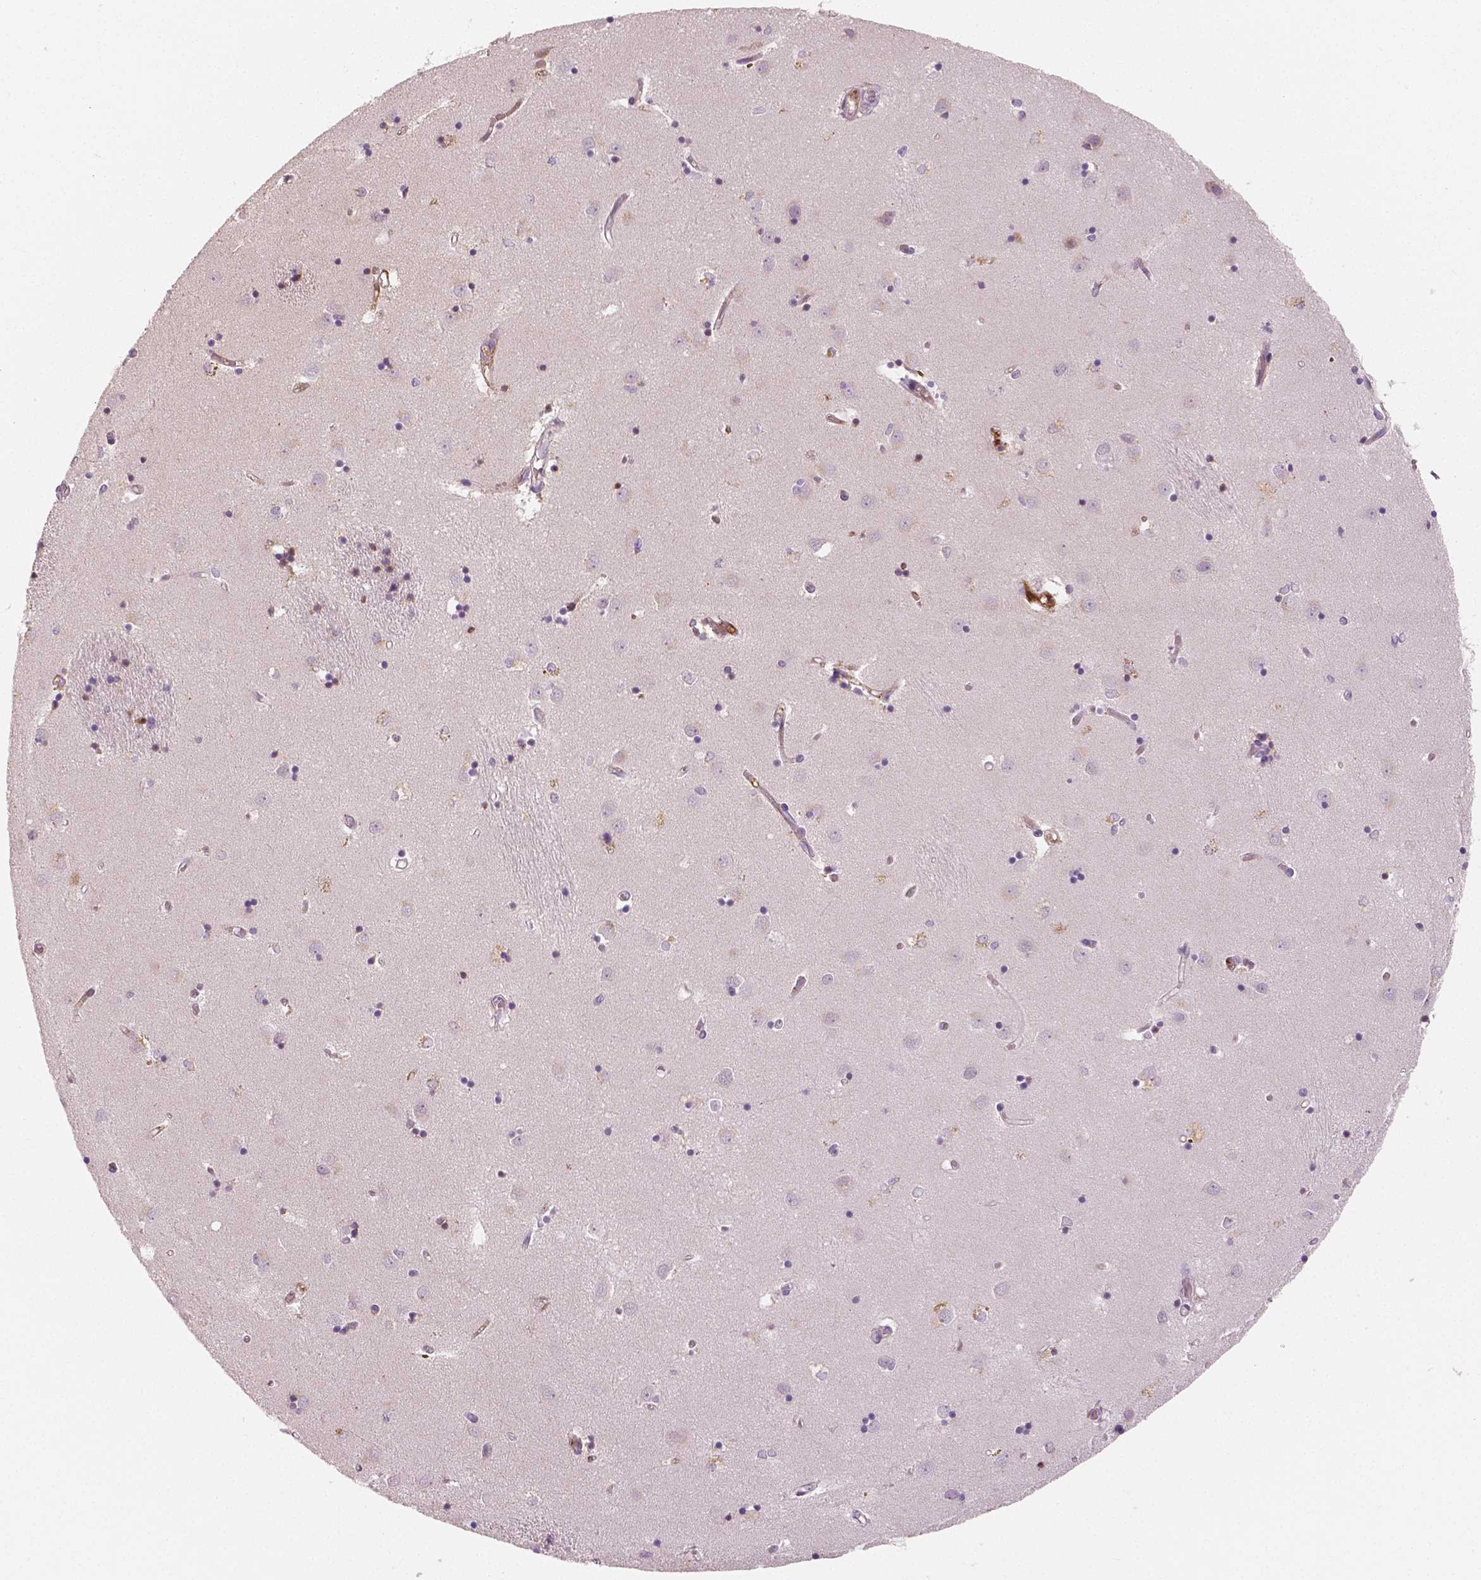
{"staining": {"intensity": "weak", "quantity": "<25%", "location": "cytoplasmic/membranous"}, "tissue": "caudate", "cell_type": "Glial cells", "image_type": "normal", "snomed": [{"axis": "morphology", "description": "Normal tissue, NOS"}, {"axis": "topography", "description": "Lateral ventricle wall"}], "caption": "This photomicrograph is of normal caudate stained with IHC to label a protein in brown with the nuclei are counter-stained blue. There is no staining in glial cells.", "gene": "APOA4", "patient": {"sex": "male", "age": 54}}